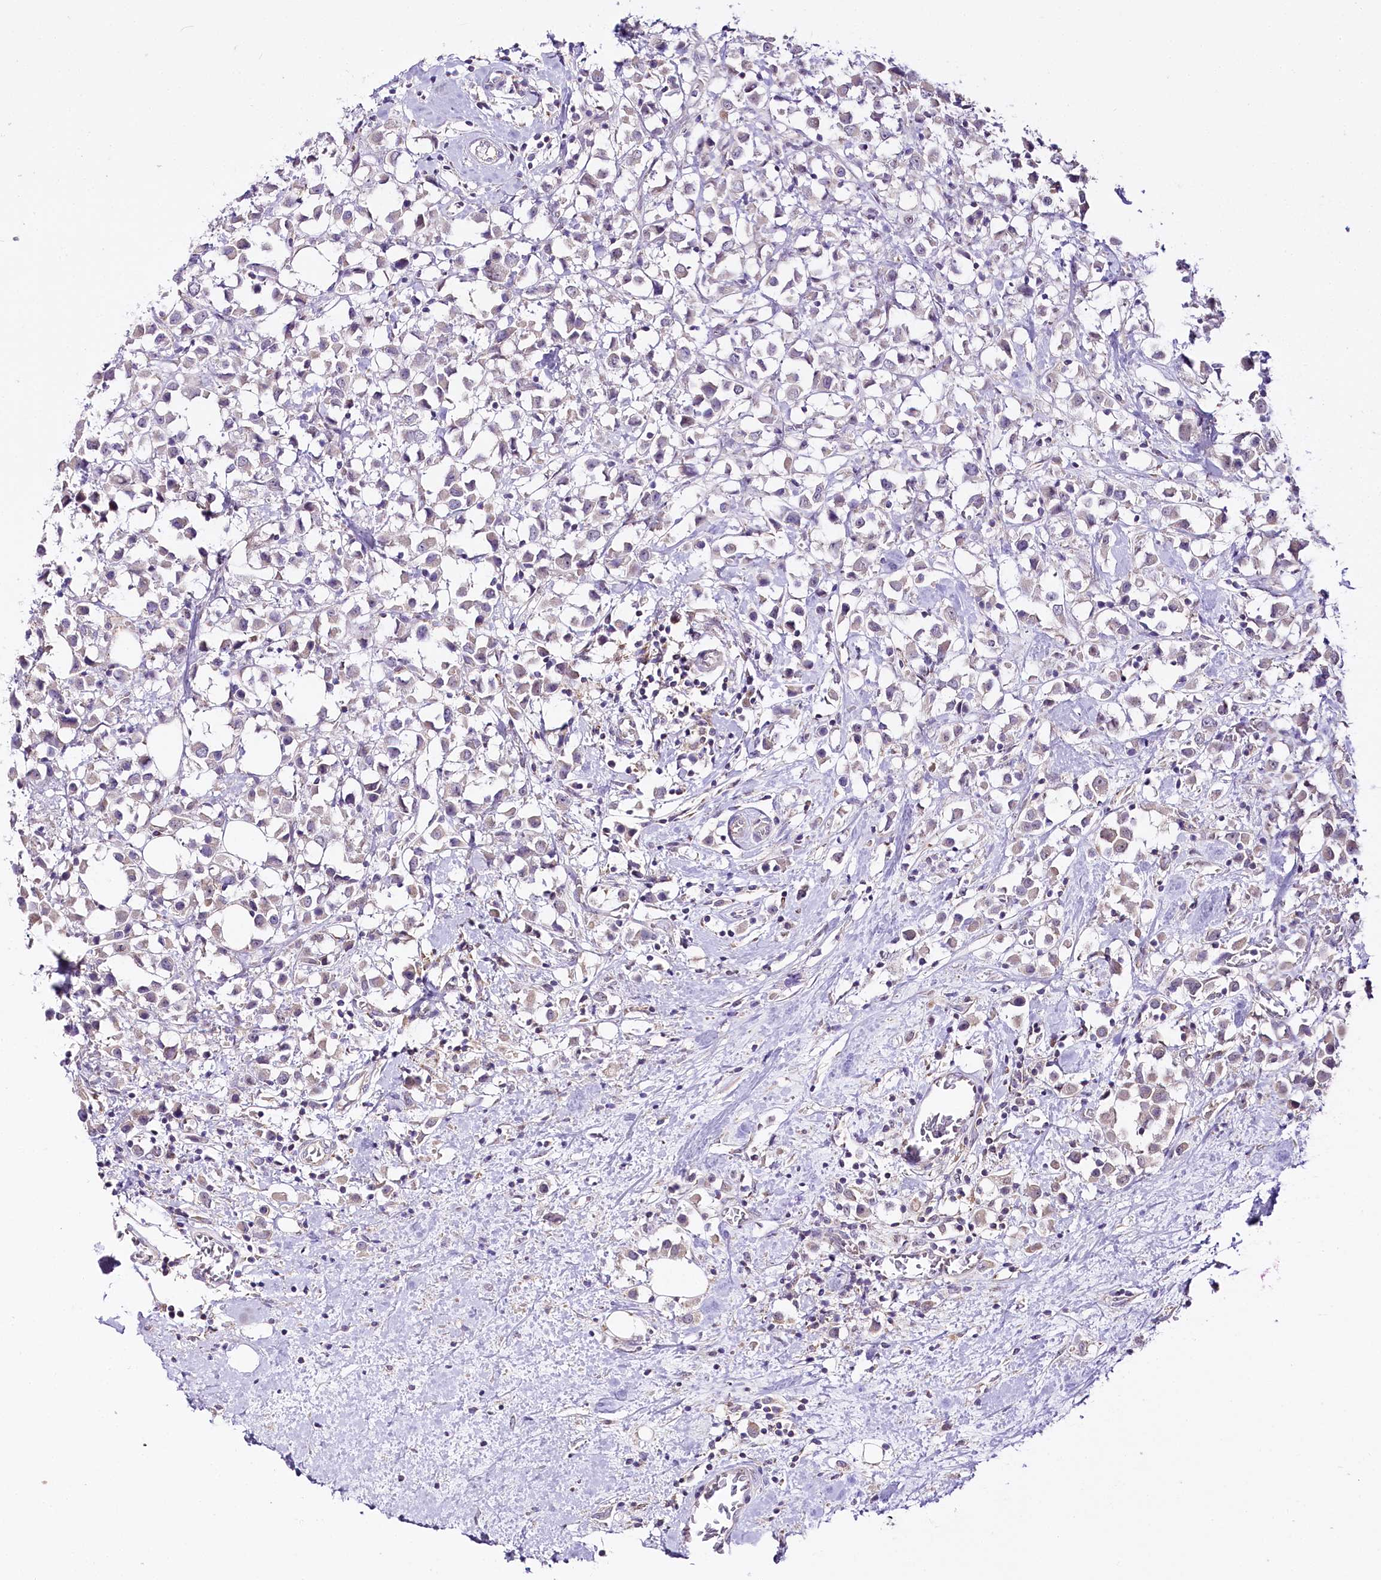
{"staining": {"intensity": "negative", "quantity": "none", "location": "none"}, "tissue": "breast cancer", "cell_type": "Tumor cells", "image_type": "cancer", "snomed": [{"axis": "morphology", "description": "Duct carcinoma"}, {"axis": "topography", "description": "Breast"}], "caption": "There is no significant expression in tumor cells of breast cancer (infiltrating ductal carcinoma).", "gene": "ZNF226", "patient": {"sex": "female", "age": 61}}